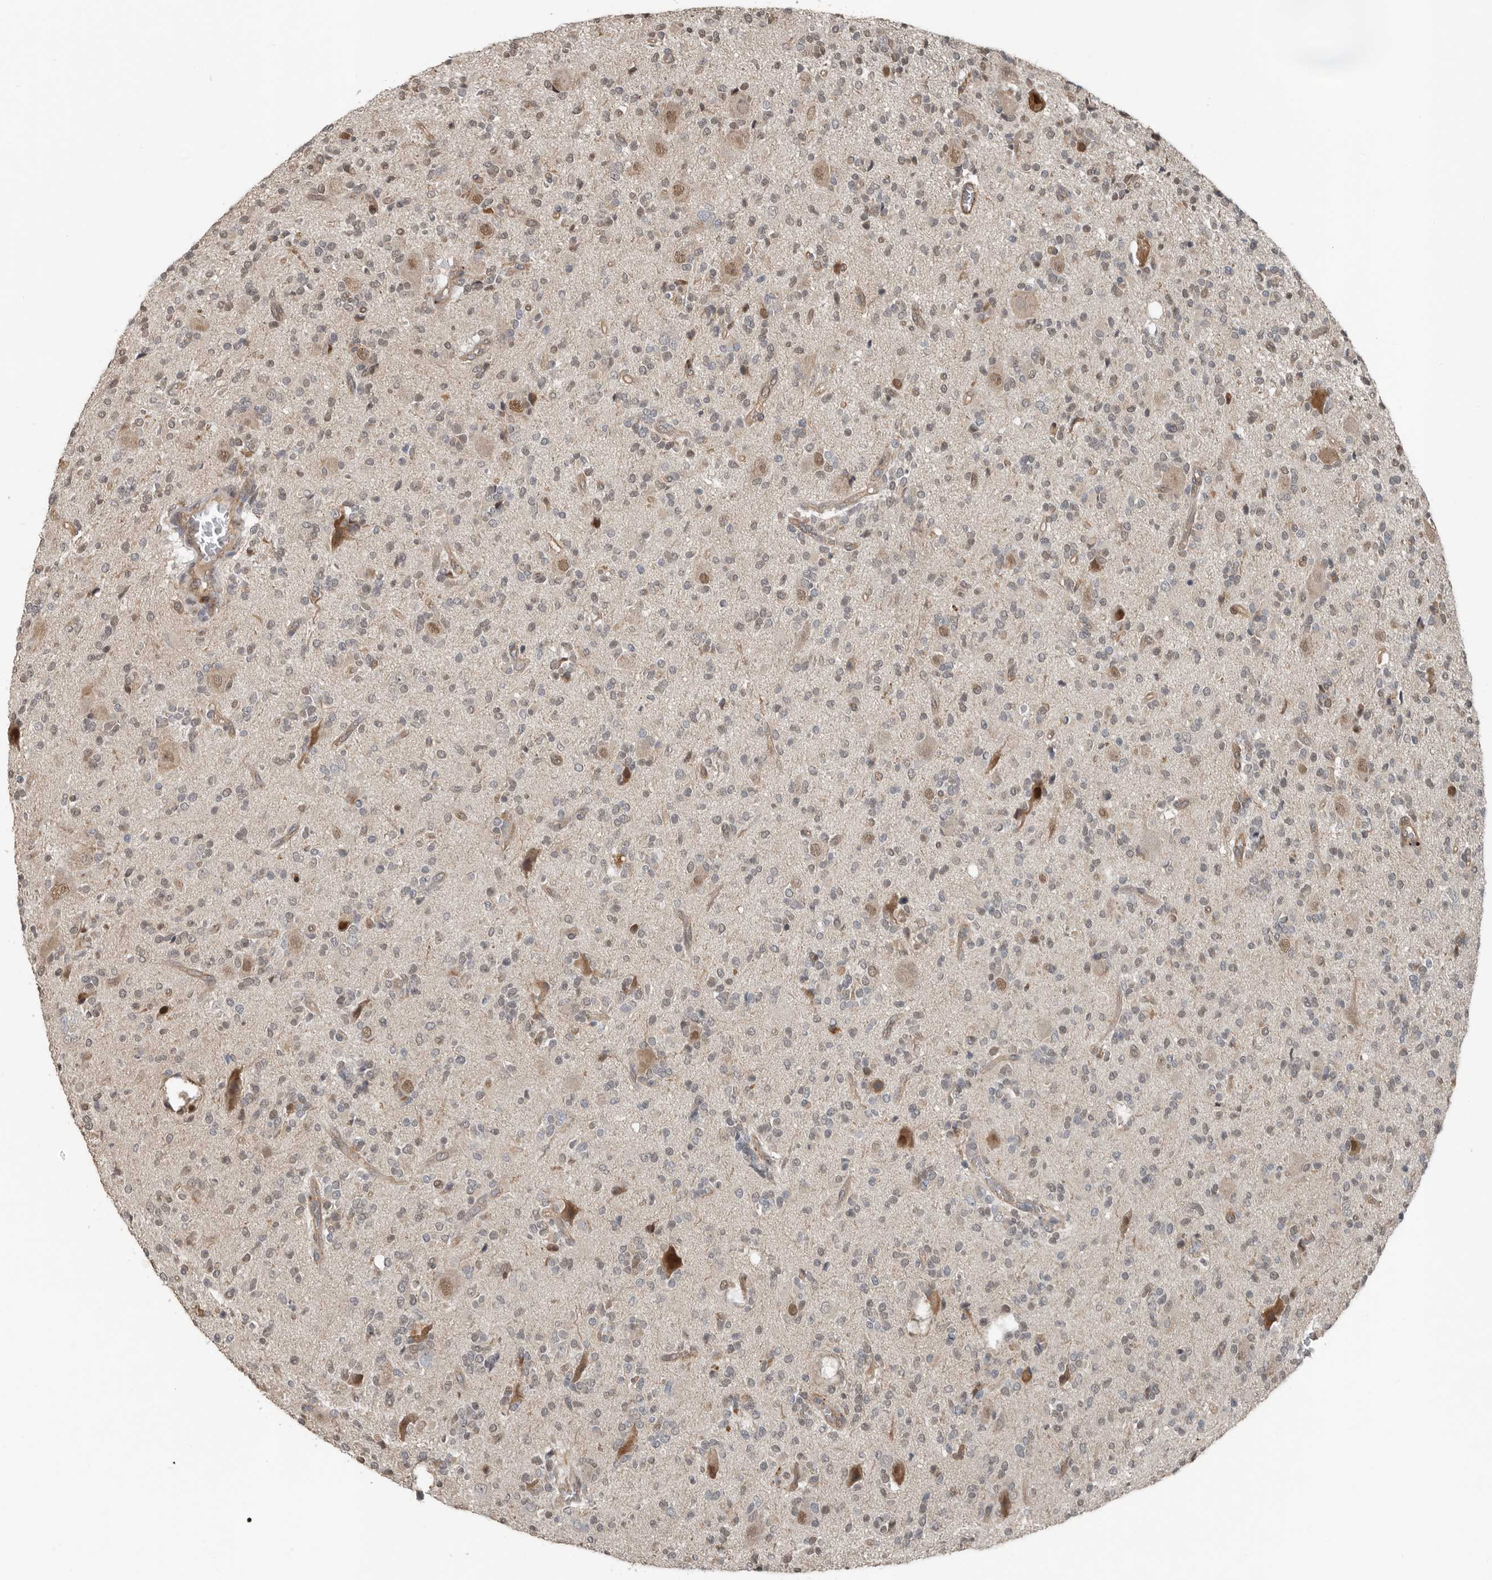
{"staining": {"intensity": "weak", "quantity": "<25%", "location": "nuclear"}, "tissue": "glioma", "cell_type": "Tumor cells", "image_type": "cancer", "snomed": [{"axis": "morphology", "description": "Glioma, malignant, High grade"}, {"axis": "topography", "description": "Brain"}], "caption": "Glioma was stained to show a protein in brown. There is no significant expression in tumor cells.", "gene": "YOD1", "patient": {"sex": "male", "age": 34}}